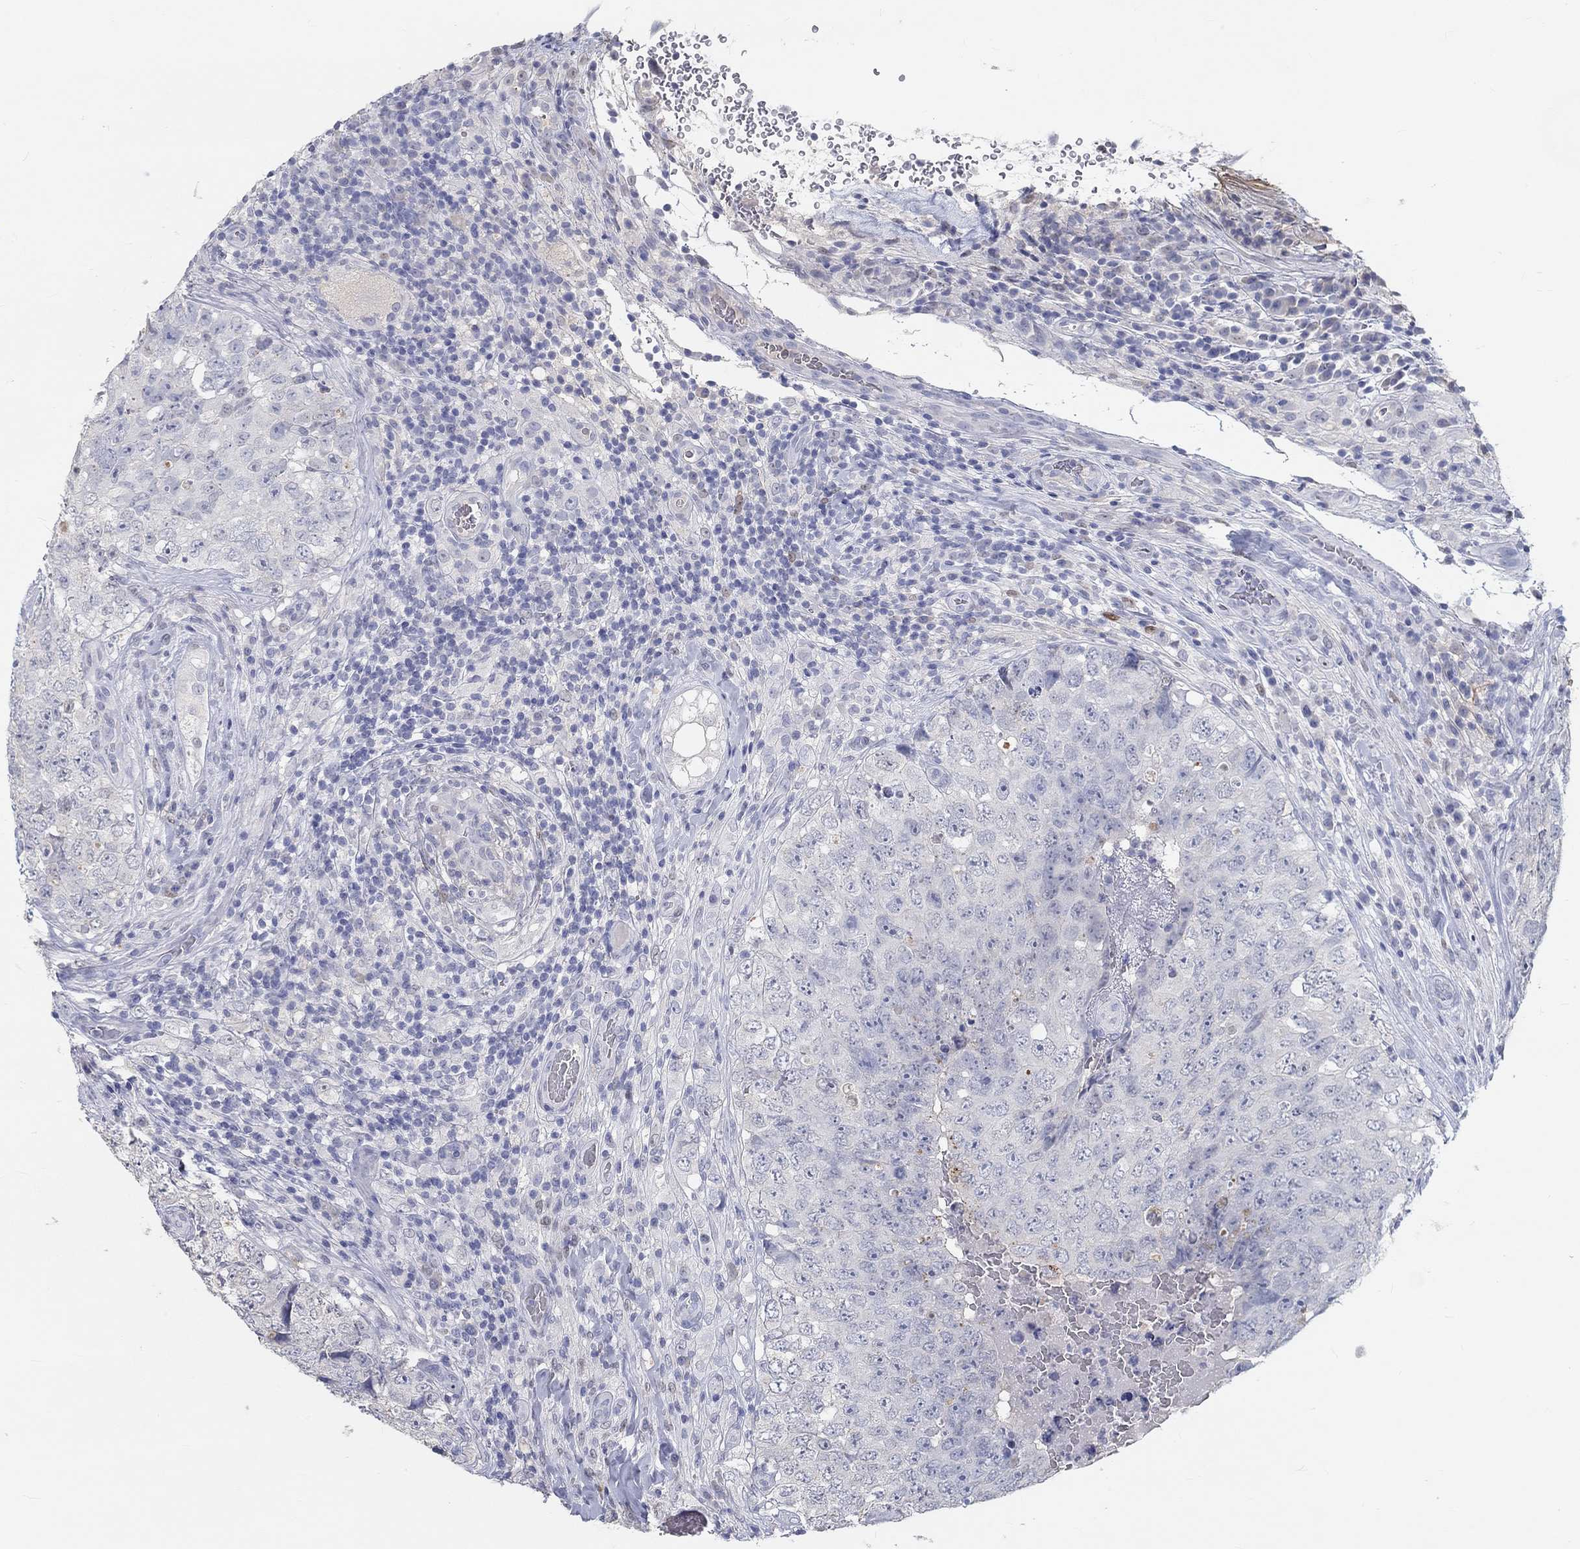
{"staining": {"intensity": "negative", "quantity": "none", "location": "none"}, "tissue": "testis cancer", "cell_type": "Tumor cells", "image_type": "cancer", "snomed": [{"axis": "morphology", "description": "Seminoma, NOS"}, {"axis": "topography", "description": "Testis"}], "caption": "Immunohistochemistry image of neoplastic tissue: testis cancer stained with DAB reveals no significant protein positivity in tumor cells. Brightfield microscopy of IHC stained with DAB (3,3'-diaminobenzidine) (brown) and hematoxylin (blue), captured at high magnification.", "gene": "FGF2", "patient": {"sex": "male", "age": 34}}